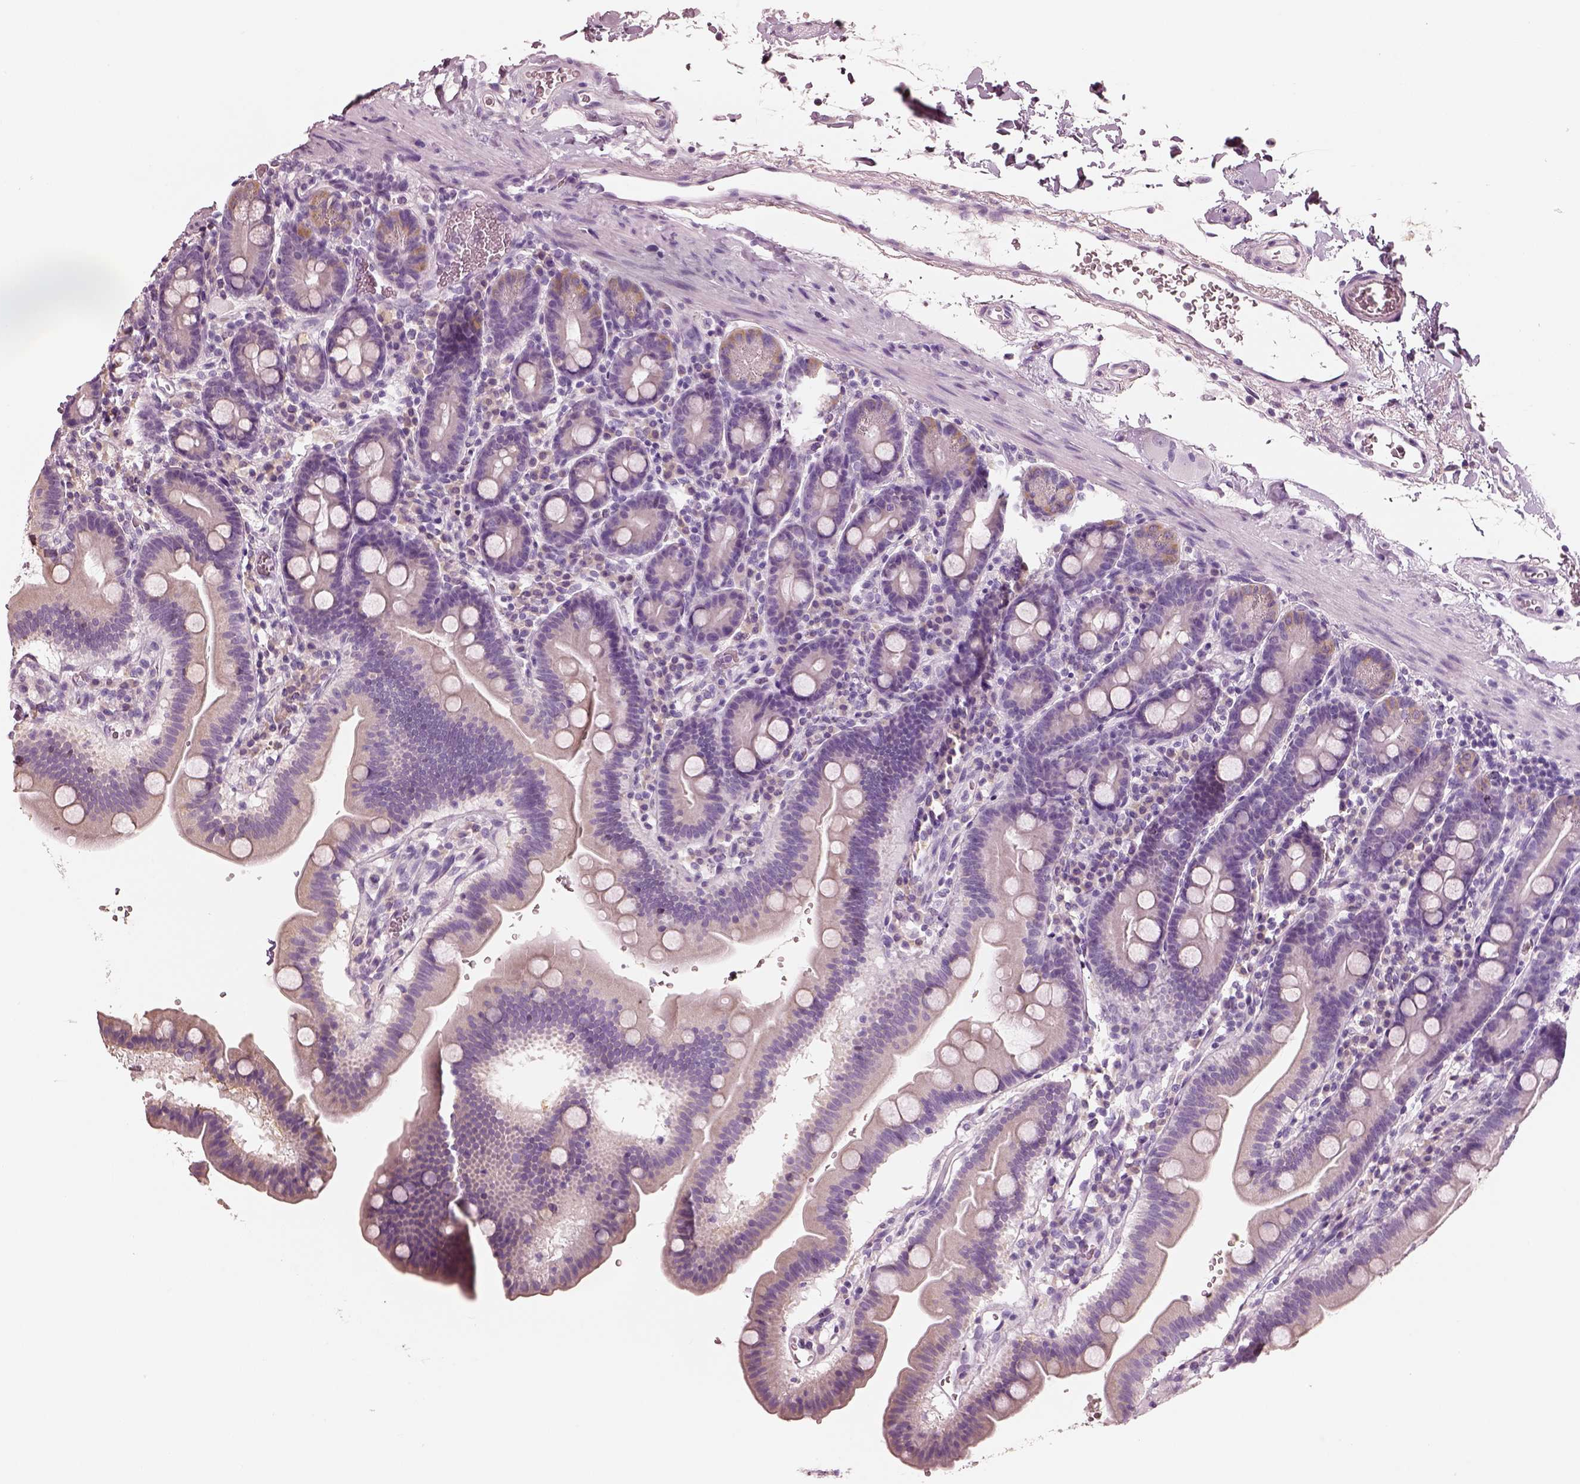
{"staining": {"intensity": "negative", "quantity": "none", "location": "none"}, "tissue": "duodenum", "cell_type": "Glandular cells", "image_type": "normal", "snomed": [{"axis": "morphology", "description": "Normal tissue, NOS"}, {"axis": "topography", "description": "Duodenum"}], "caption": "IHC micrograph of normal duodenum: duodenum stained with DAB (3,3'-diaminobenzidine) reveals no significant protein staining in glandular cells.", "gene": "PNOC", "patient": {"sex": "male", "age": 59}}